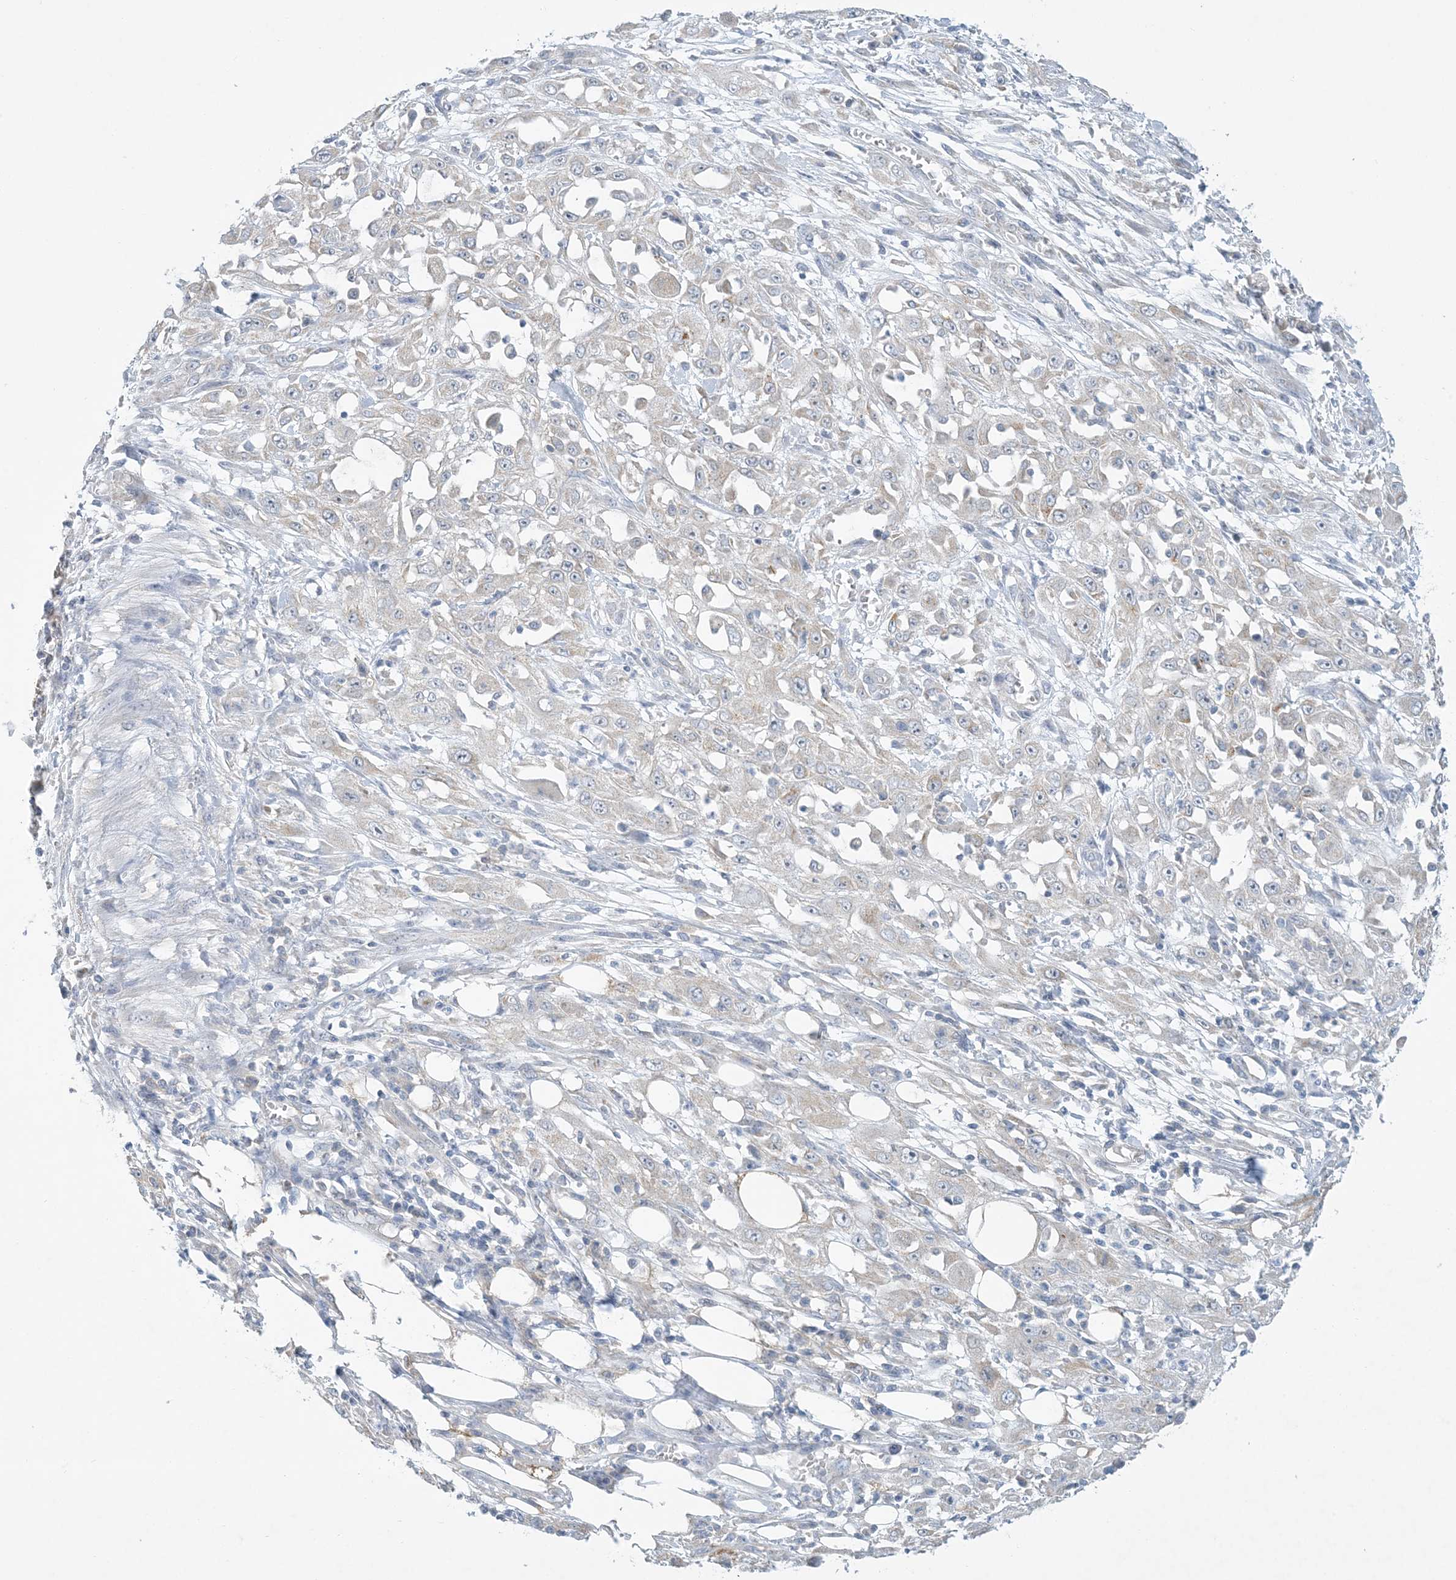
{"staining": {"intensity": "negative", "quantity": "none", "location": "none"}, "tissue": "skin cancer", "cell_type": "Tumor cells", "image_type": "cancer", "snomed": [{"axis": "morphology", "description": "Squamous cell carcinoma, NOS"}, {"axis": "morphology", "description": "Squamous cell carcinoma, metastatic, NOS"}, {"axis": "topography", "description": "Skin"}, {"axis": "topography", "description": "Lymph node"}], "caption": "The immunohistochemistry photomicrograph has no significant staining in tumor cells of skin cancer tissue.", "gene": "MRPS18A", "patient": {"sex": "male", "age": 75}}